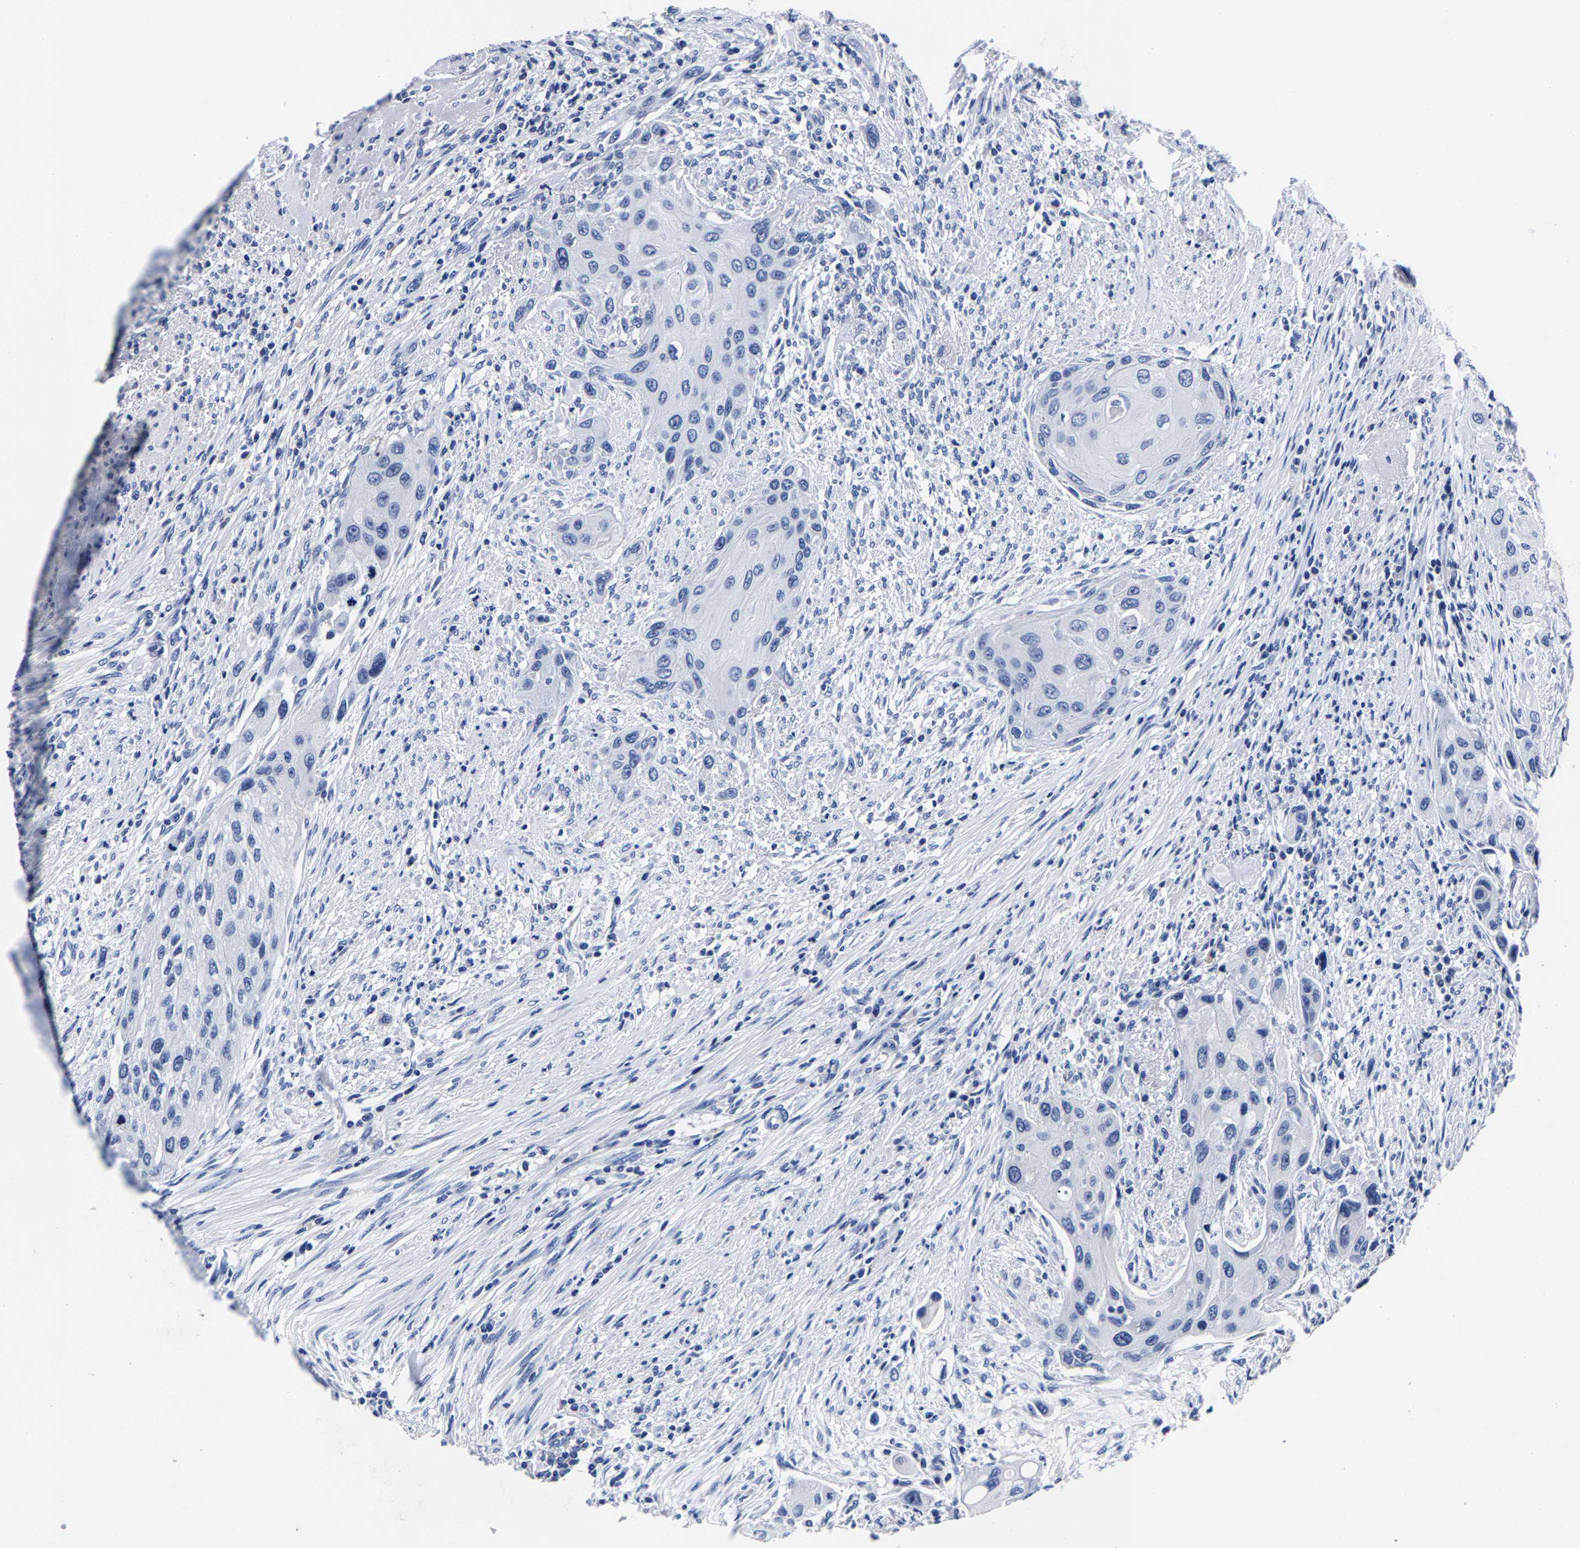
{"staining": {"intensity": "negative", "quantity": "none", "location": "none"}, "tissue": "urothelial cancer", "cell_type": "Tumor cells", "image_type": "cancer", "snomed": [{"axis": "morphology", "description": "Urothelial carcinoma, High grade"}, {"axis": "topography", "description": "Urinary bladder"}], "caption": "Tumor cells show no significant protein staining in urothelial cancer.", "gene": "CPA2", "patient": {"sex": "female", "age": 56}}